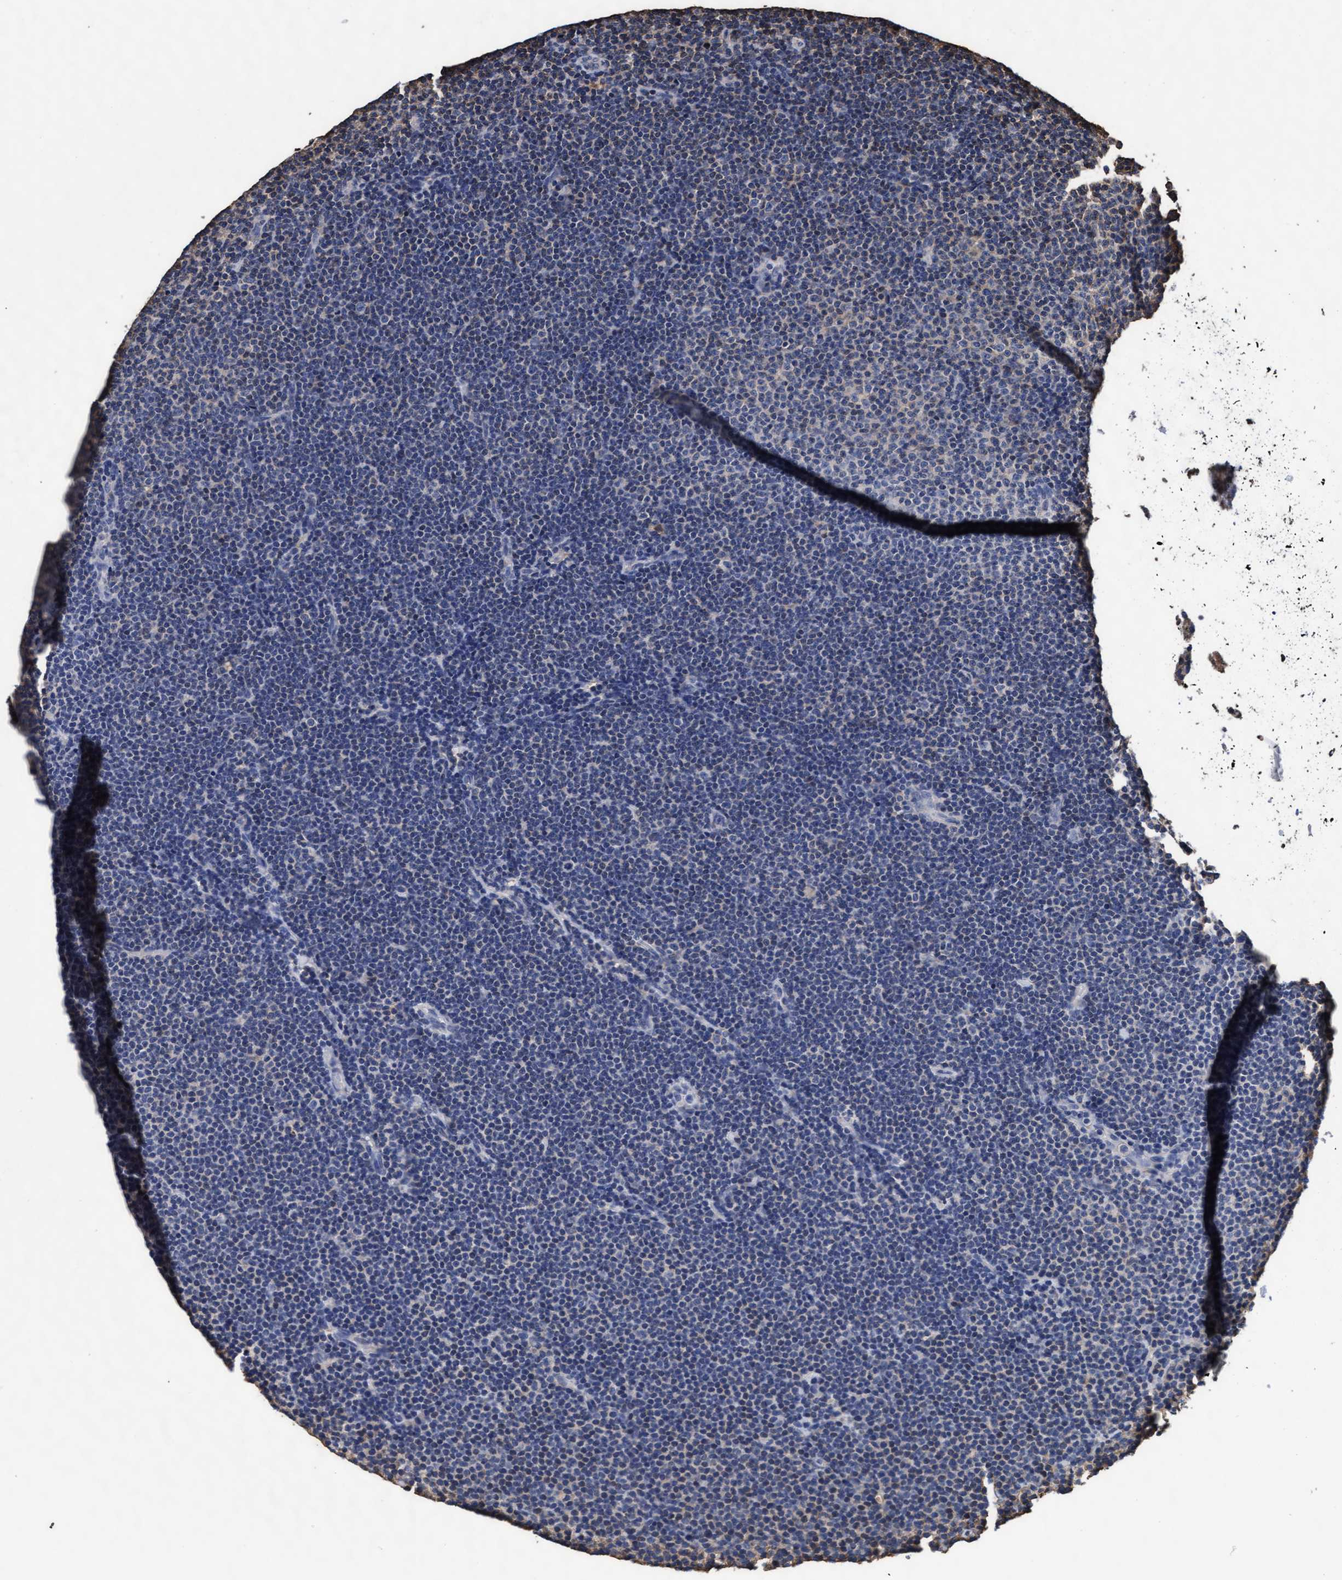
{"staining": {"intensity": "negative", "quantity": "none", "location": "none"}, "tissue": "lymphoma", "cell_type": "Tumor cells", "image_type": "cancer", "snomed": [{"axis": "morphology", "description": "Malignant lymphoma, non-Hodgkin's type, Low grade"}, {"axis": "topography", "description": "Lymph node"}], "caption": "The photomicrograph demonstrates no staining of tumor cells in malignant lymphoma, non-Hodgkin's type (low-grade).", "gene": "GRHPR", "patient": {"sex": "female", "age": 53}}